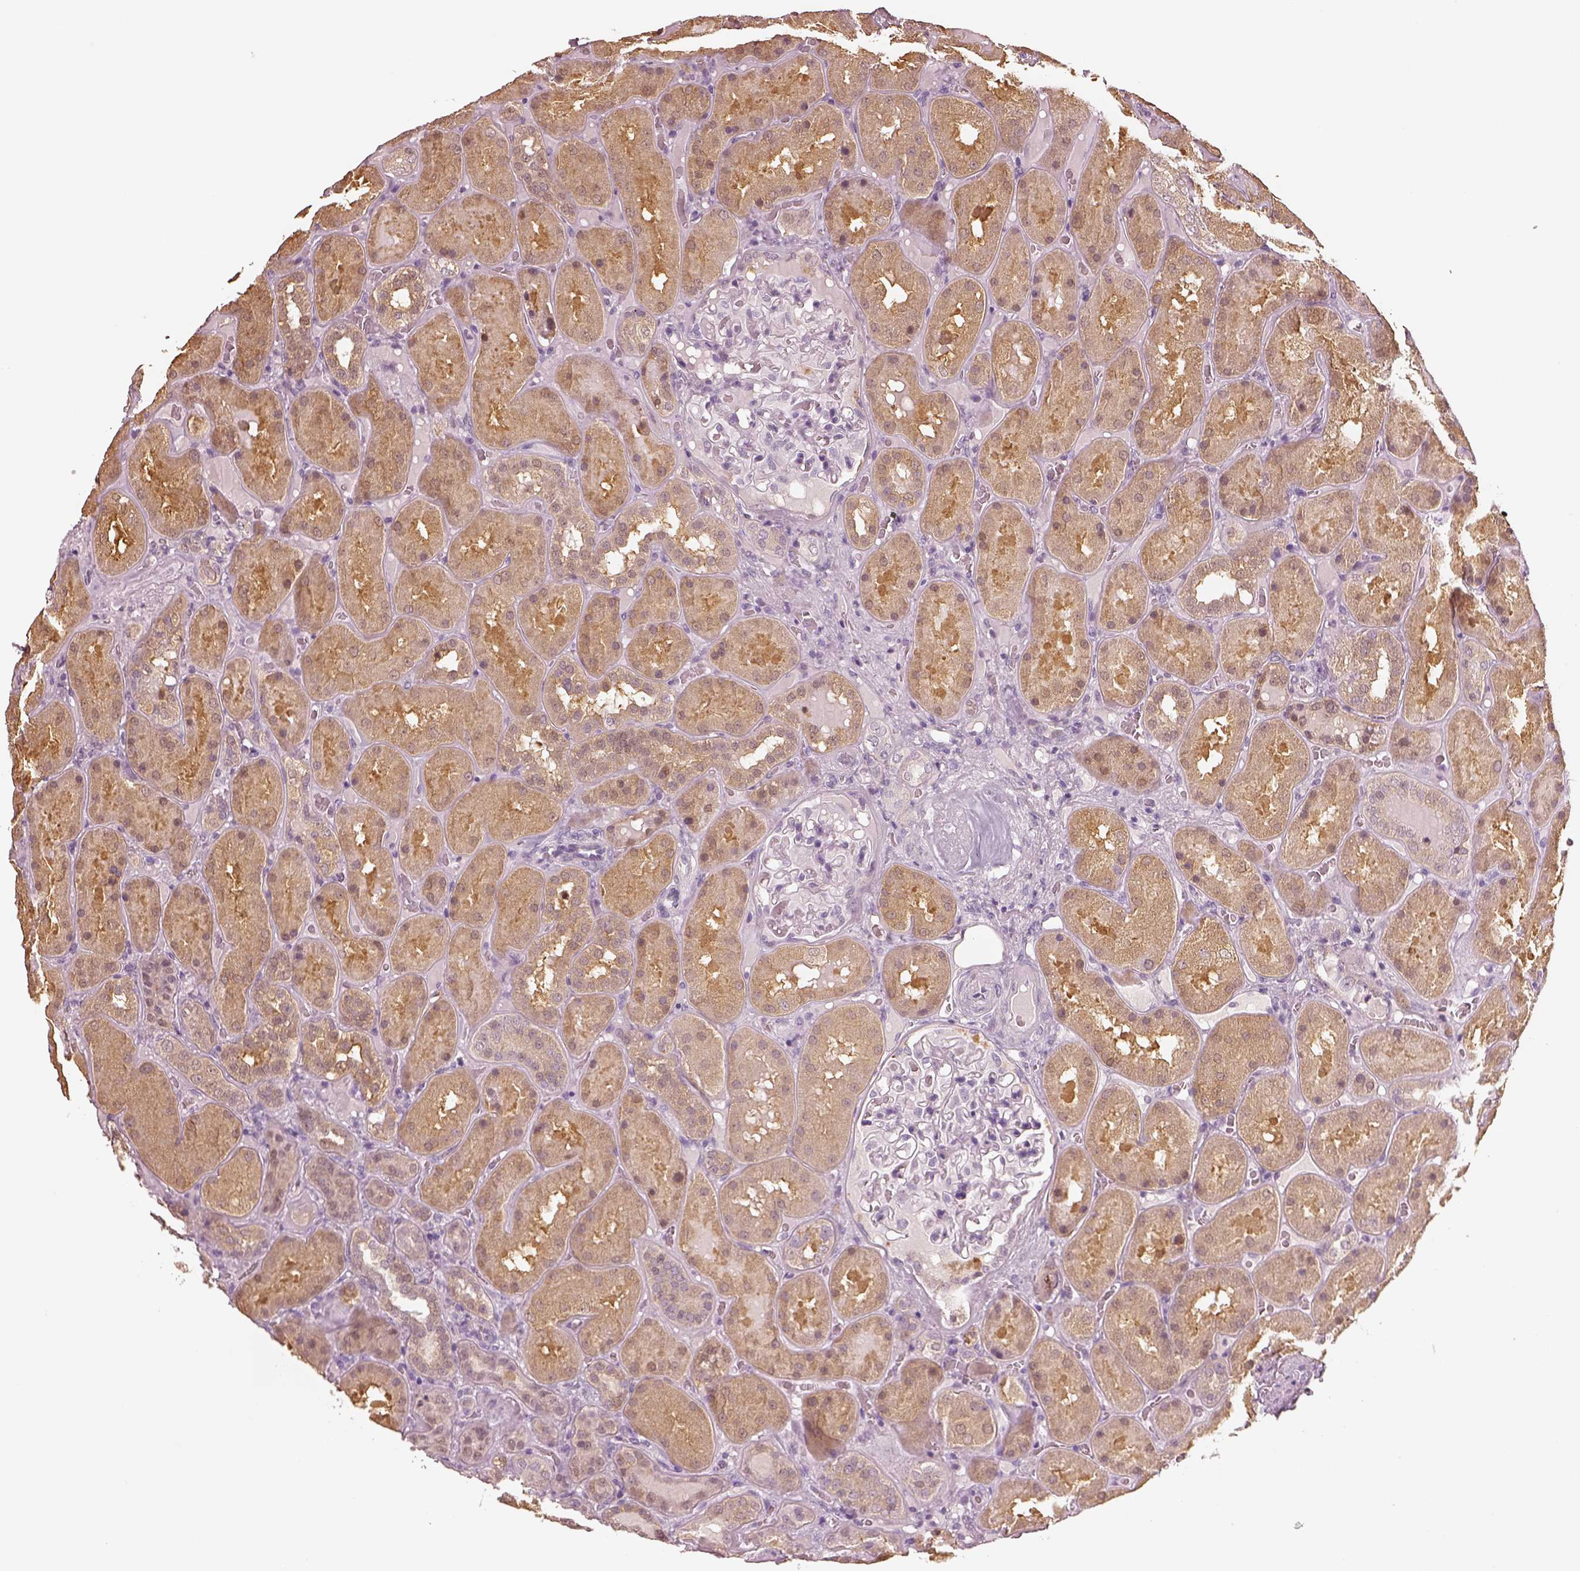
{"staining": {"intensity": "negative", "quantity": "none", "location": "none"}, "tissue": "kidney", "cell_type": "Cells in glomeruli", "image_type": "normal", "snomed": [{"axis": "morphology", "description": "Normal tissue, NOS"}, {"axis": "topography", "description": "Kidney"}], "caption": "Immunohistochemistry photomicrograph of normal kidney stained for a protein (brown), which exhibits no staining in cells in glomeruli. (DAB immunohistochemistry, high magnification).", "gene": "EGR4", "patient": {"sex": "male", "age": 73}}